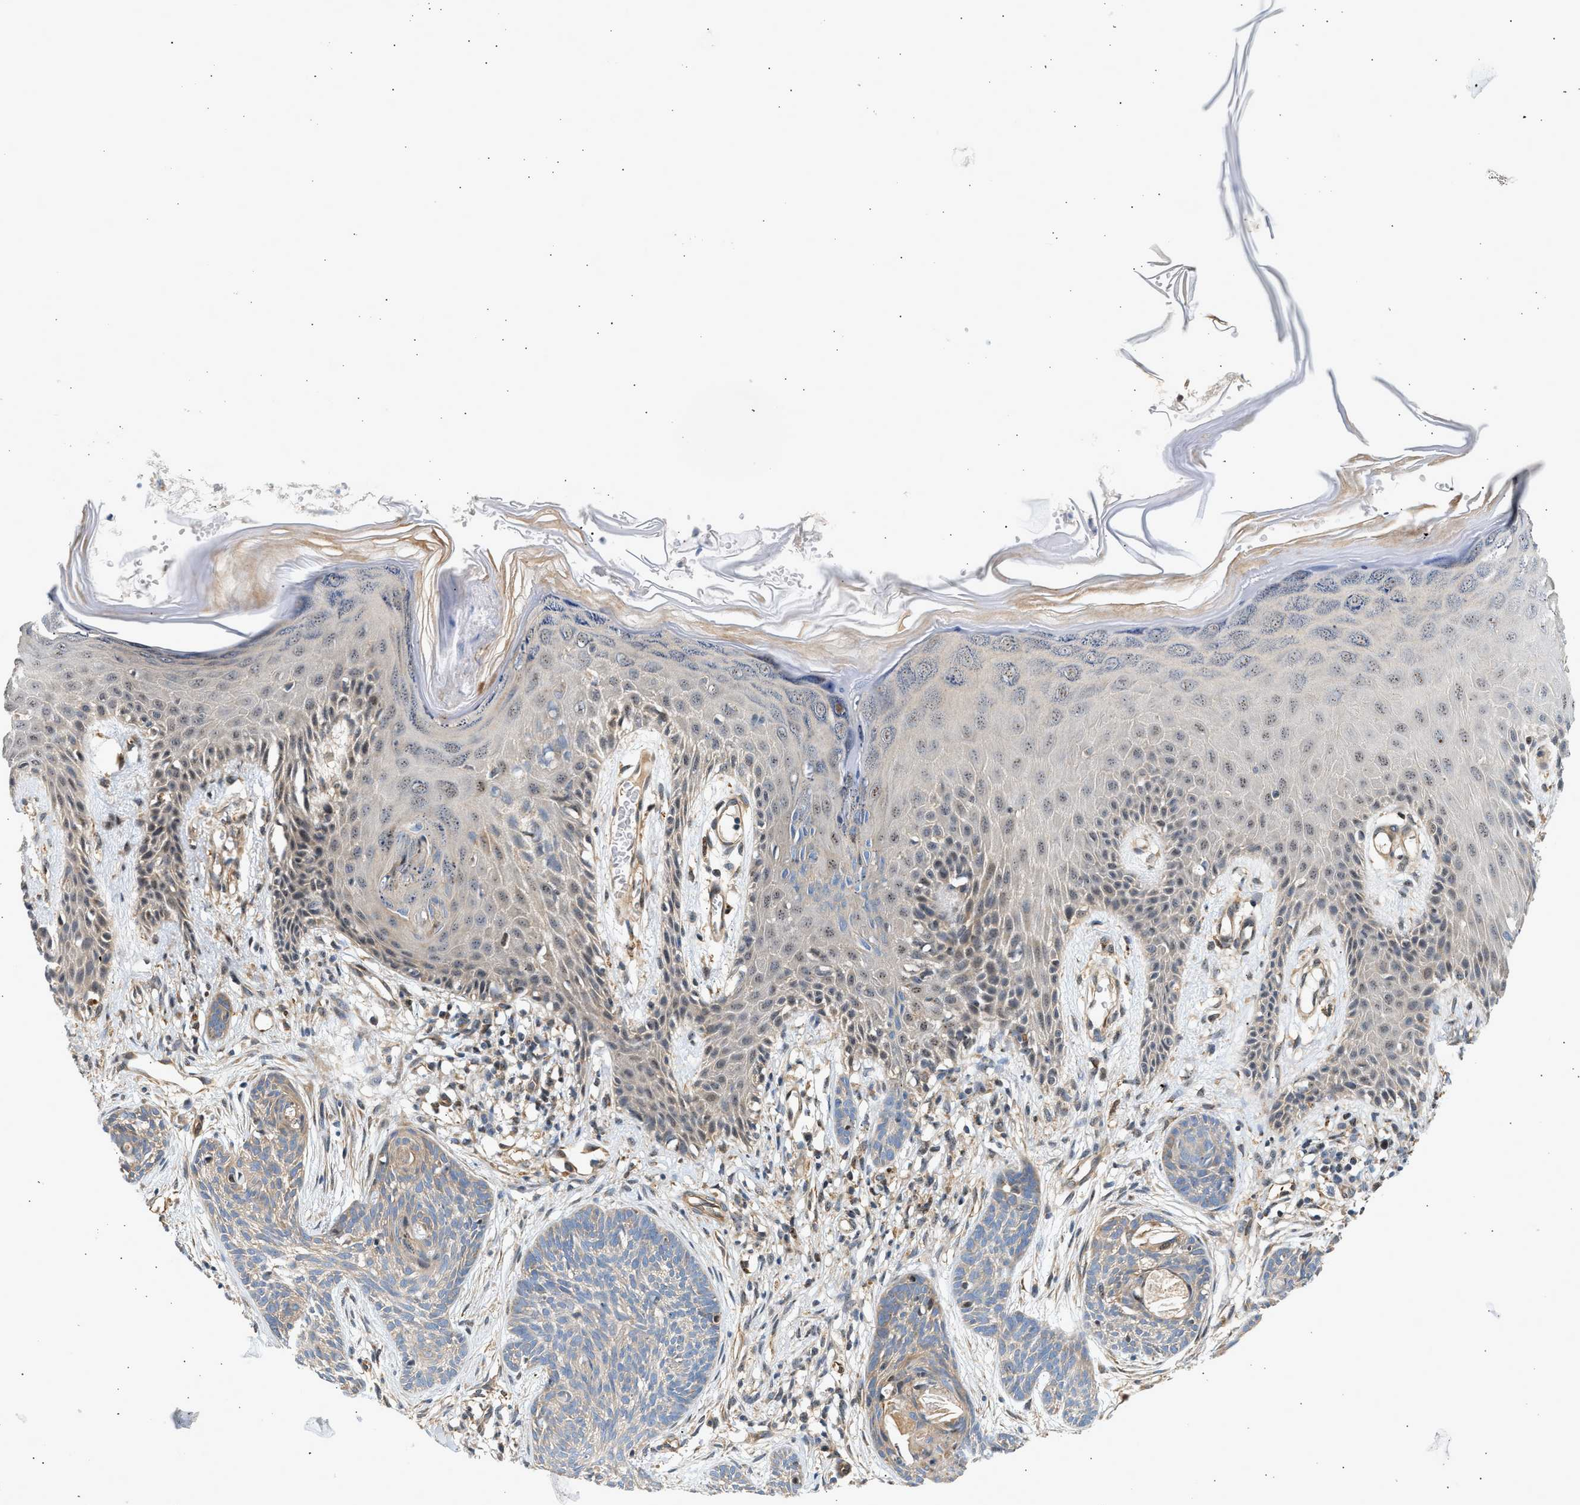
{"staining": {"intensity": "weak", "quantity": "<25%", "location": "cytoplasmic/membranous"}, "tissue": "skin cancer", "cell_type": "Tumor cells", "image_type": "cancer", "snomed": [{"axis": "morphology", "description": "Basal cell carcinoma"}, {"axis": "topography", "description": "Skin"}], "caption": "Immunohistochemistry photomicrograph of neoplastic tissue: basal cell carcinoma (skin) stained with DAB (3,3'-diaminobenzidine) exhibits no significant protein expression in tumor cells.", "gene": "WDR31", "patient": {"sex": "female", "age": 59}}